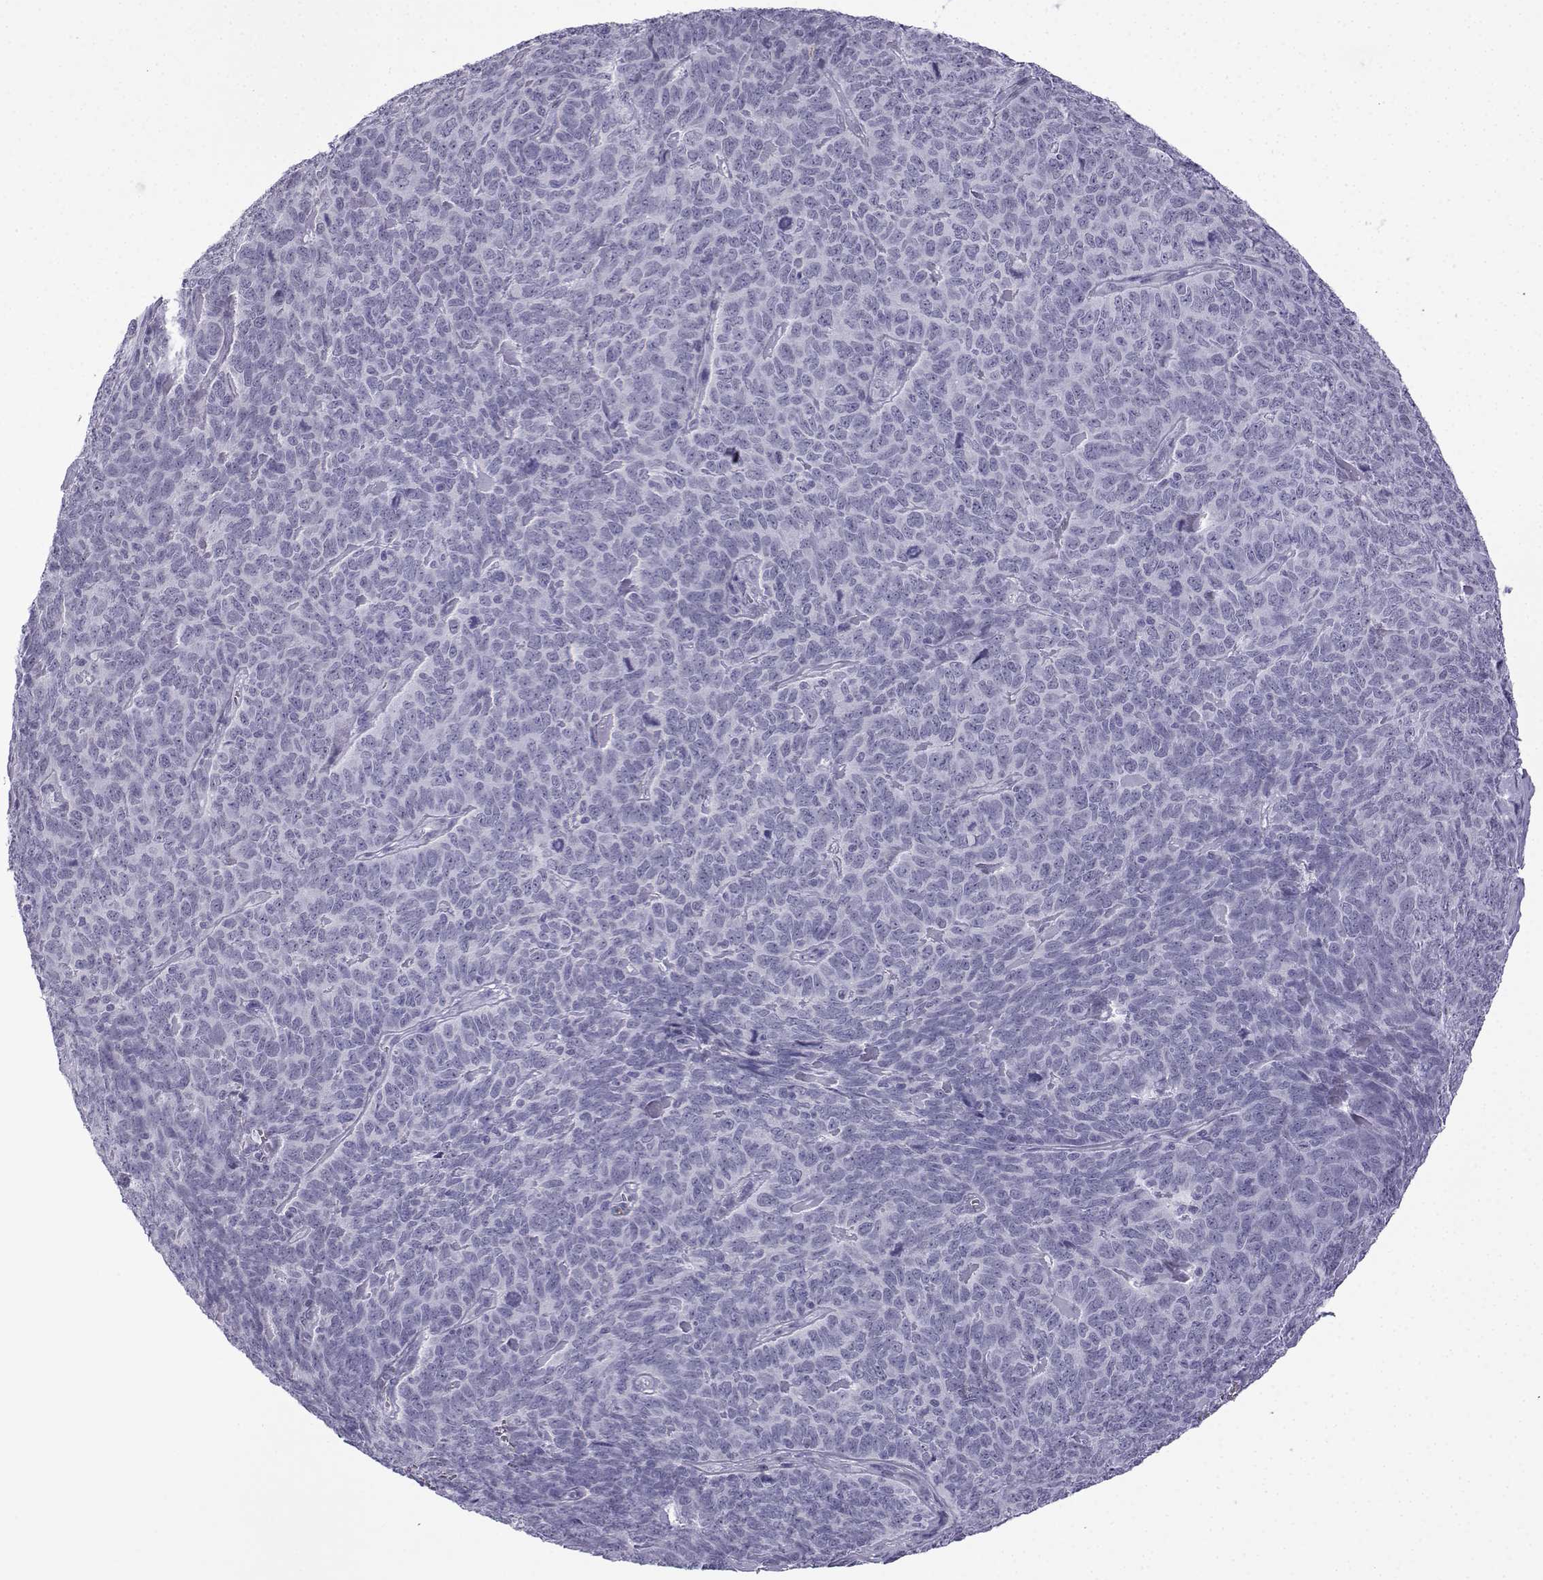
{"staining": {"intensity": "negative", "quantity": "none", "location": "none"}, "tissue": "skin cancer", "cell_type": "Tumor cells", "image_type": "cancer", "snomed": [{"axis": "morphology", "description": "Squamous cell carcinoma, NOS"}, {"axis": "topography", "description": "Skin"}, {"axis": "topography", "description": "Anal"}], "caption": "Histopathology image shows no protein staining in tumor cells of skin cancer tissue.", "gene": "MRGBP", "patient": {"sex": "female", "age": 51}}